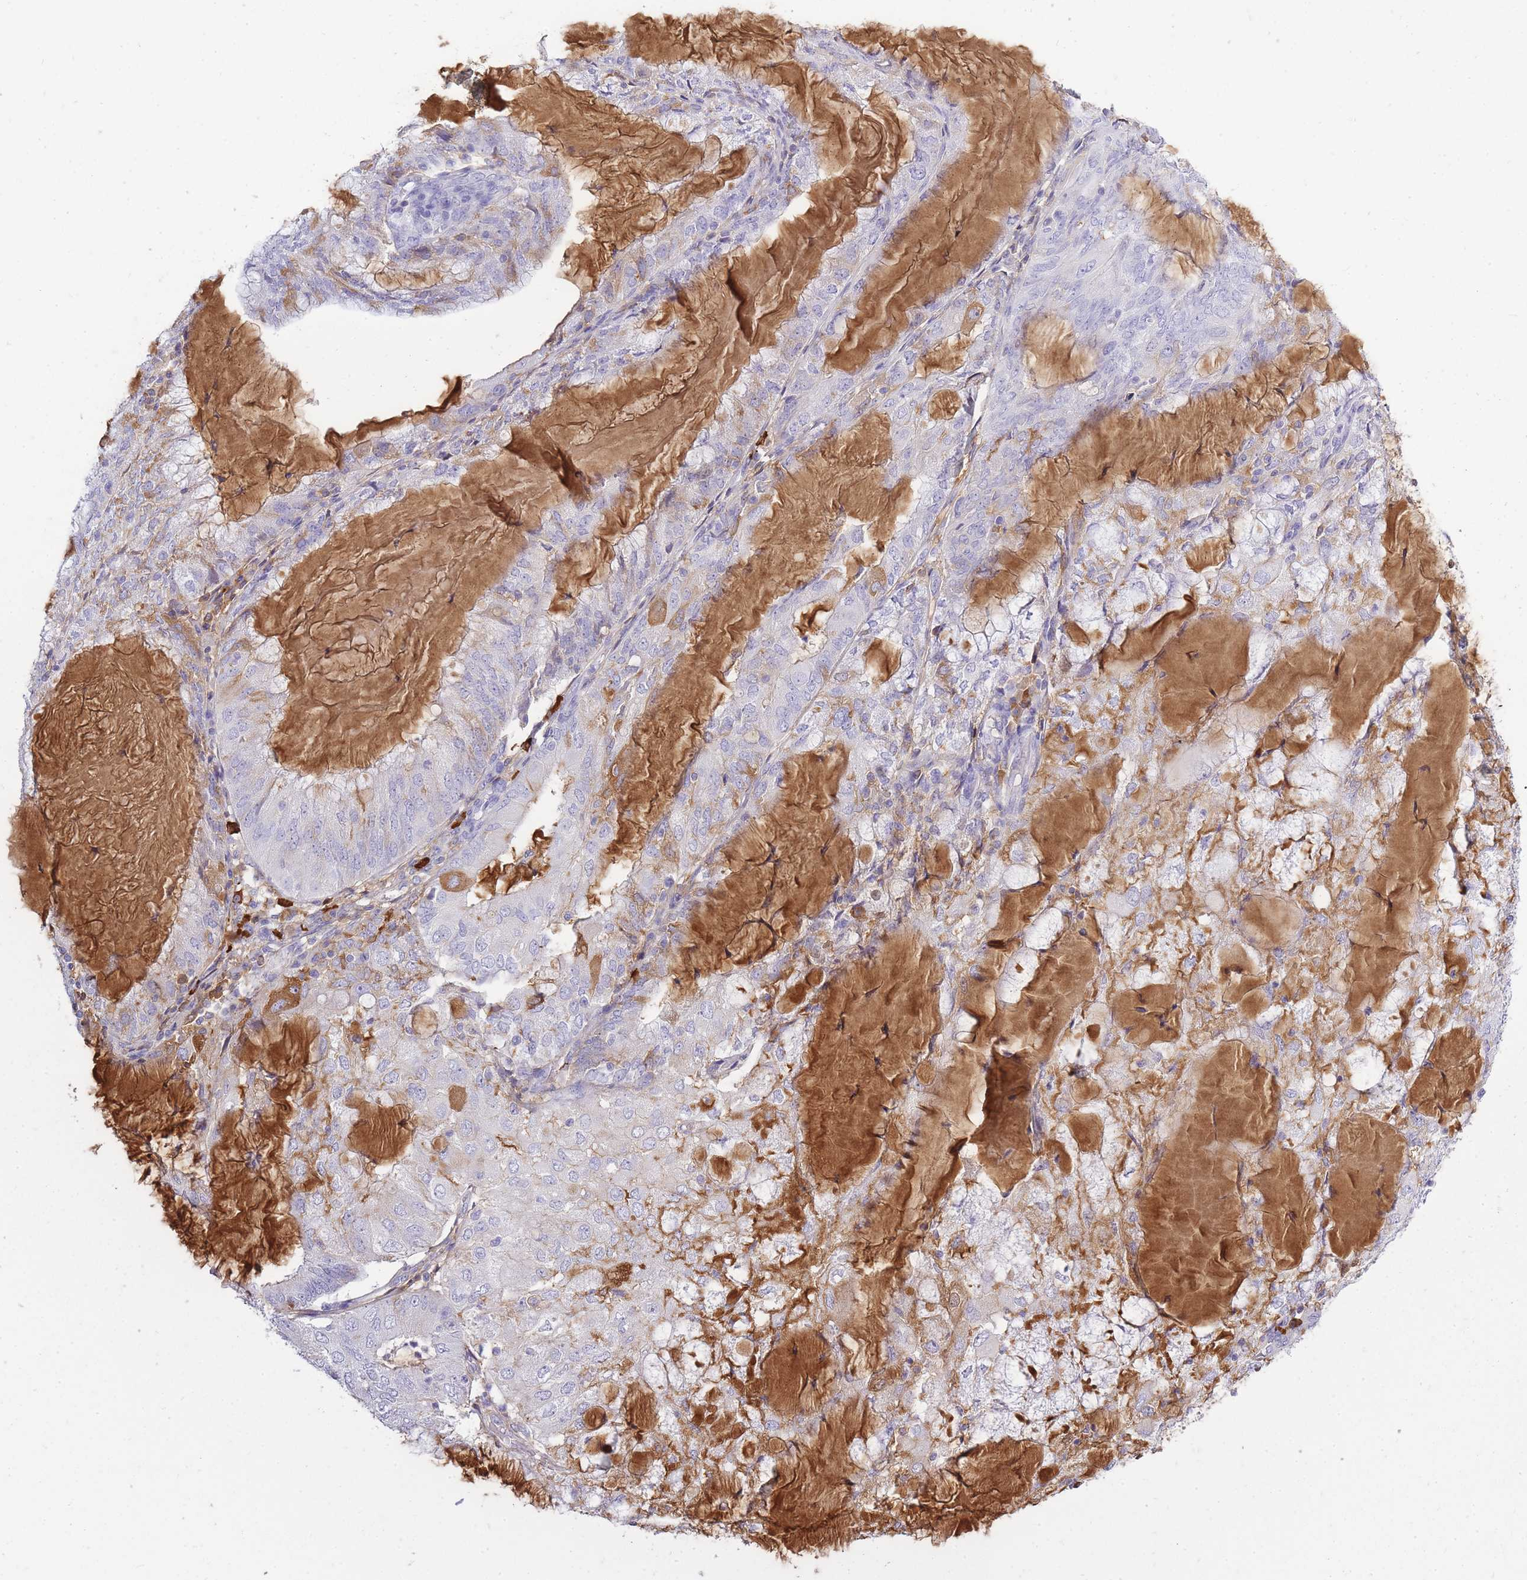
{"staining": {"intensity": "moderate", "quantity": "<25%", "location": "cytoplasmic/membranous"}, "tissue": "endometrial cancer", "cell_type": "Tumor cells", "image_type": "cancer", "snomed": [{"axis": "morphology", "description": "Adenocarcinoma, NOS"}, {"axis": "topography", "description": "Endometrium"}], "caption": "Moderate cytoplasmic/membranous expression is appreciated in about <25% of tumor cells in endometrial cancer (adenocarcinoma).", "gene": "IGKV1D-42", "patient": {"sex": "female", "age": 81}}